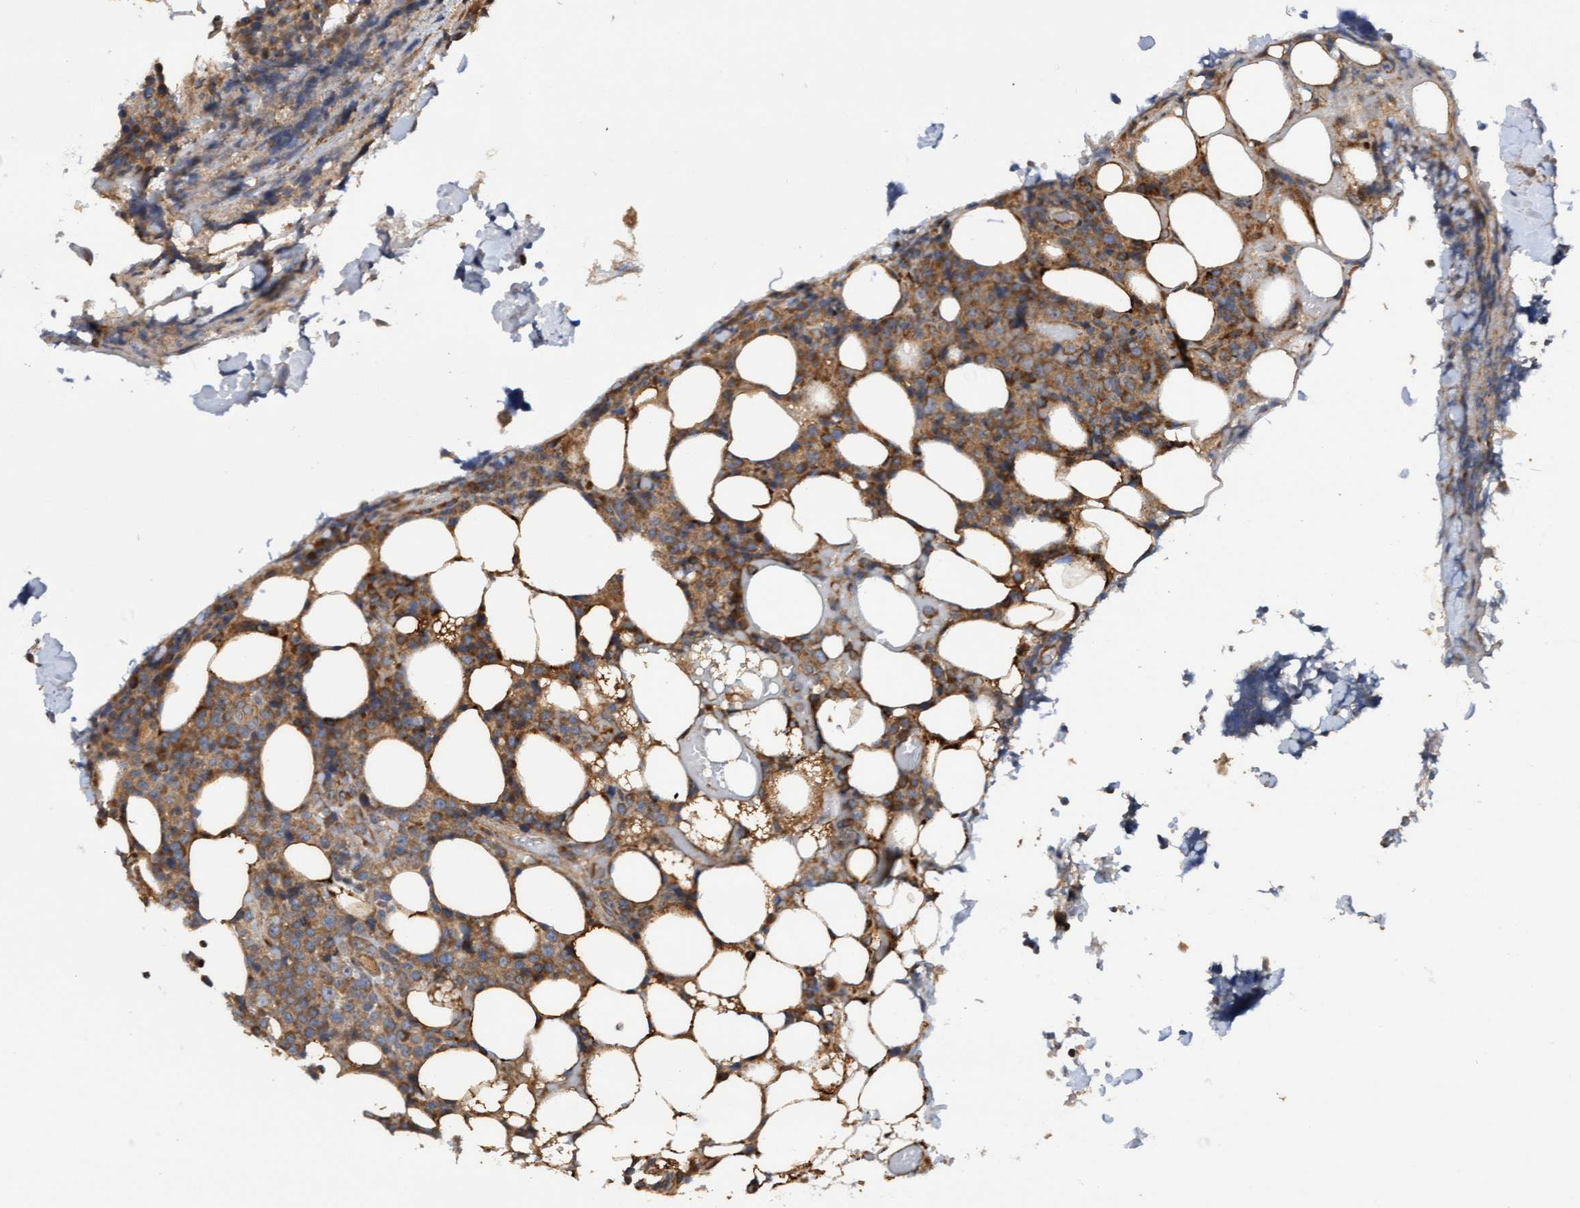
{"staining": {"intensity": "moderate", "quantity": ">75%", "location": "cytoplasmic/membranous"}, "tissue": "lymphoma", "cell_type": "Tumor cells", "image_type": "cancer", "snomed": [{"axis": "morphology", "description": "Malignant lymphoma, non-Hodgkin's type, High grade"}, {"axis": "topography", "description": "Lymph node"}], "caption": "Tumor cells reveal moderate cytoplasmic/membranous expression in approximately >75% of cells in lymphoma. The staining is performed using DAB brown chromogen to label protein expression. The nuclei are counter-stained blue using hematoxylin.", "gene": "ELP5", "patient": {"sex": "male", "age": 13}}